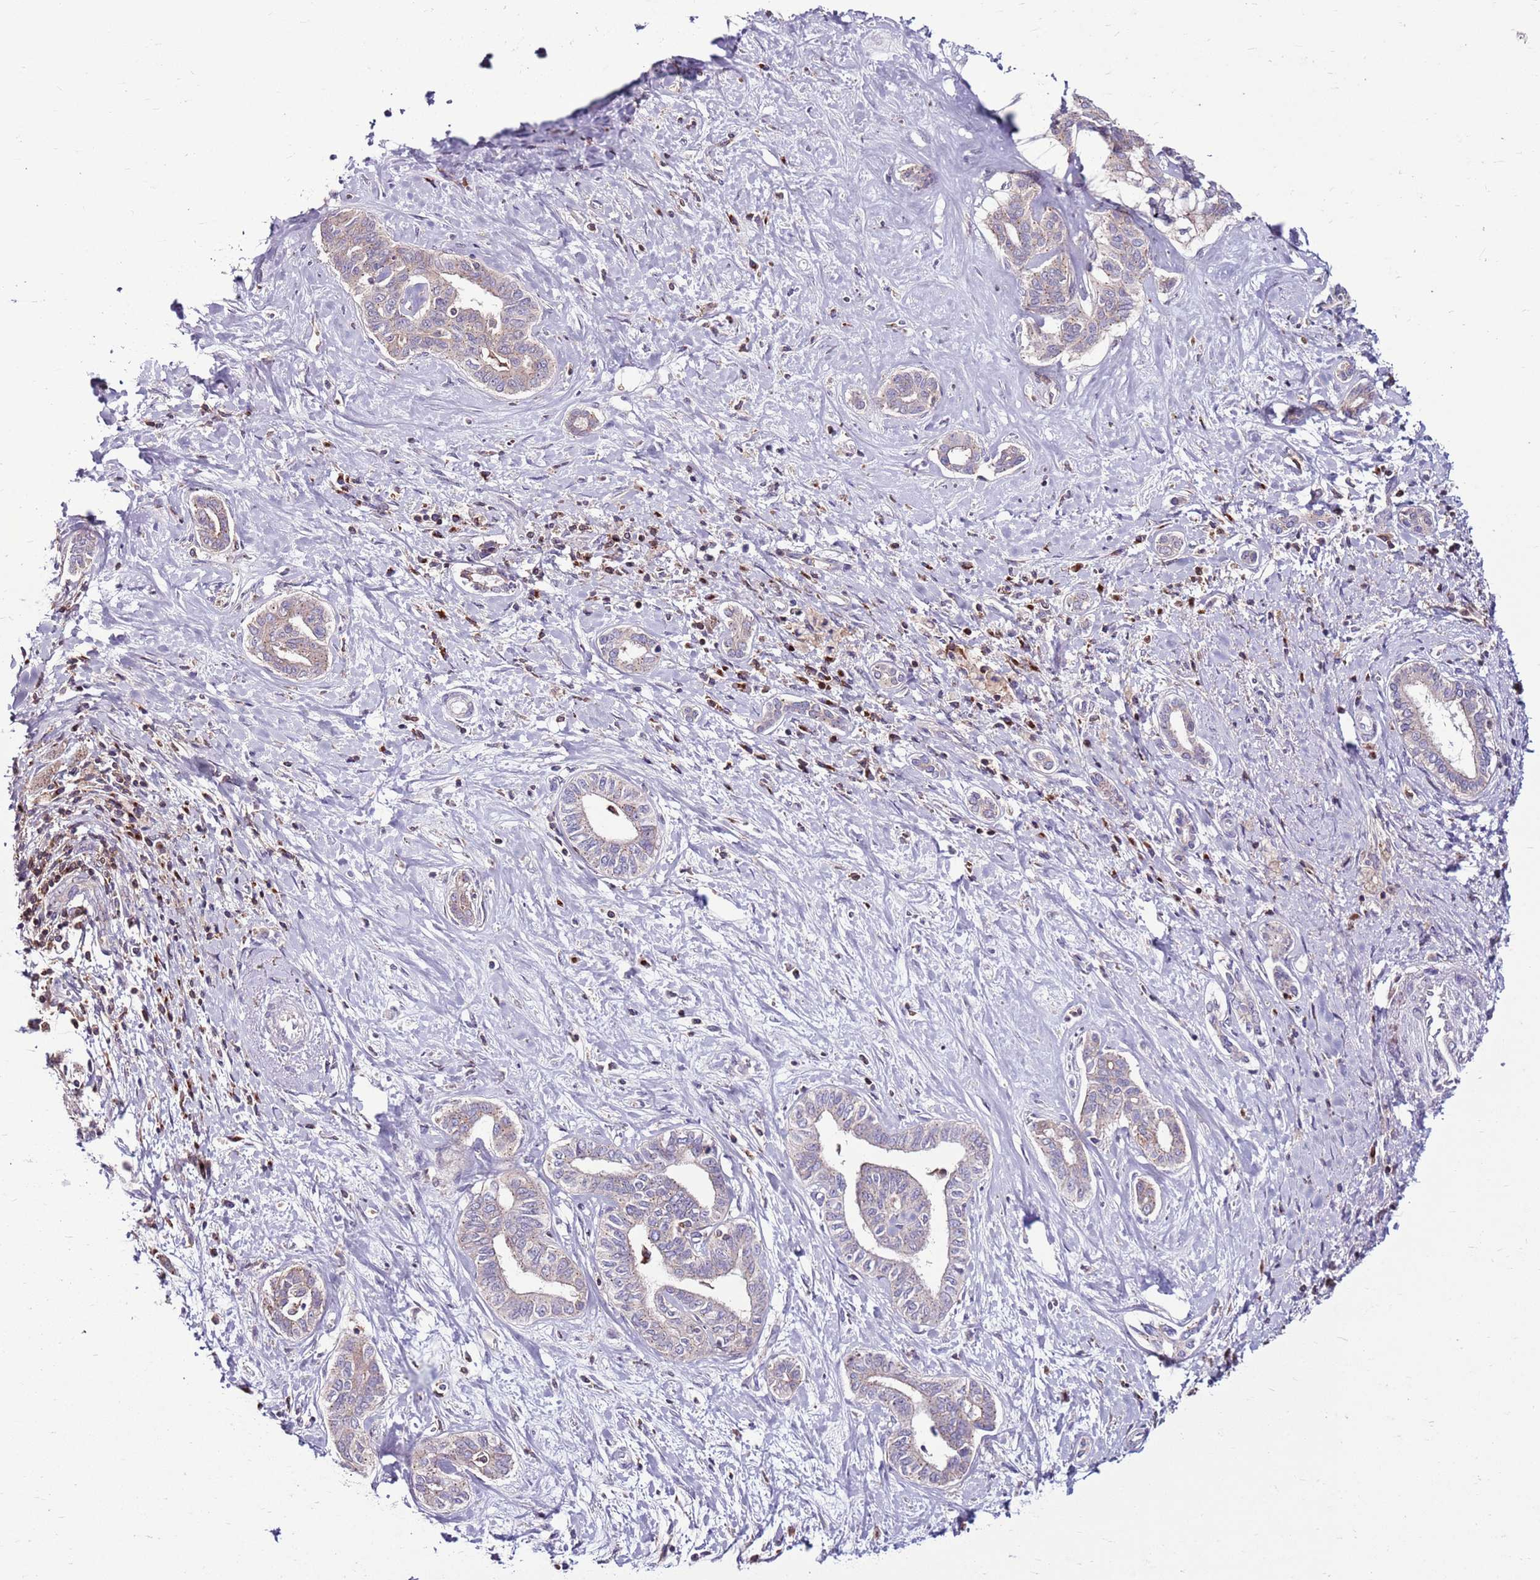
{"staining": {"intensity": "weak", "quantity": "25%-75%", "location": "cytoplasmic/membranous"}, "tissue": "liver cancer", "cell_type": "Tumor cells", "image_type": "cancer", "snomed": [{"axis": "morphology", "description": "Cholangiocarcinoma"}, {"axis": "topography", "description": "Liver"}], "caption": "IHC of human liver cancer shows low levels of weak cytoplasmic/membranous staining in about 25%-75% of tumor cells.", "gene": "ZSWIM1", "patient": {"sex": "female", "age": 77}}